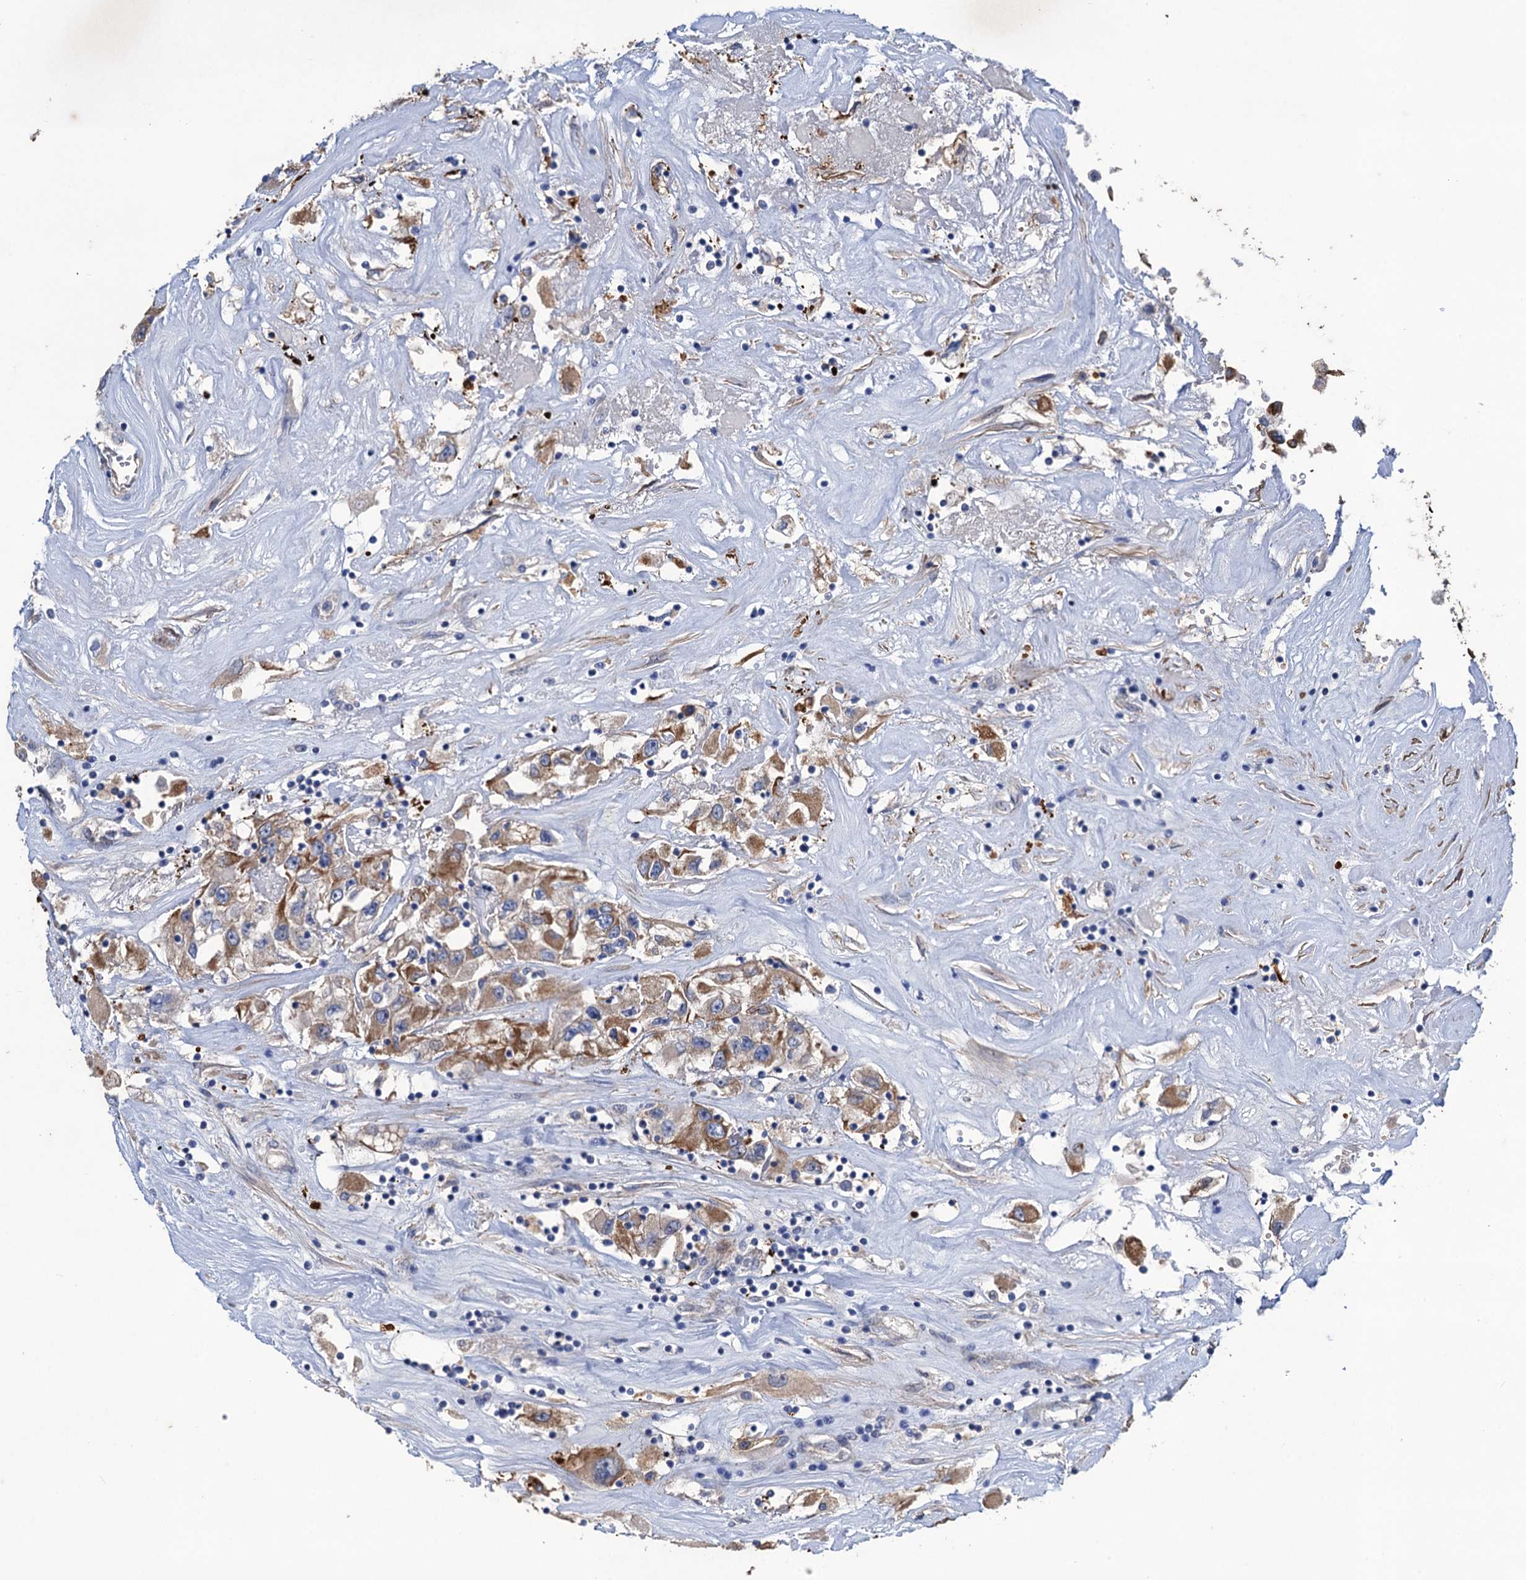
{"staining": {"intensity": "moderate", "quantity": "25%-75%", "location": "cytoplasmic/membranous"}, "tissue": "renal cancer", "cell_type": "Tumor cells", "image_type": "cancer", "snomed": [{"axis": "morphology", "description": "Adenocarcinoma, NOS"}, {"axis": "topography", "description": "Kidney"}], "caption": "Moderate cytoplasmic/membranous positivity is identified in about 25%-75% of tumor cells in renal adenocarcinoma.", "gene": "SMCO3", "patient": {"sex": "female", "age": 52}}